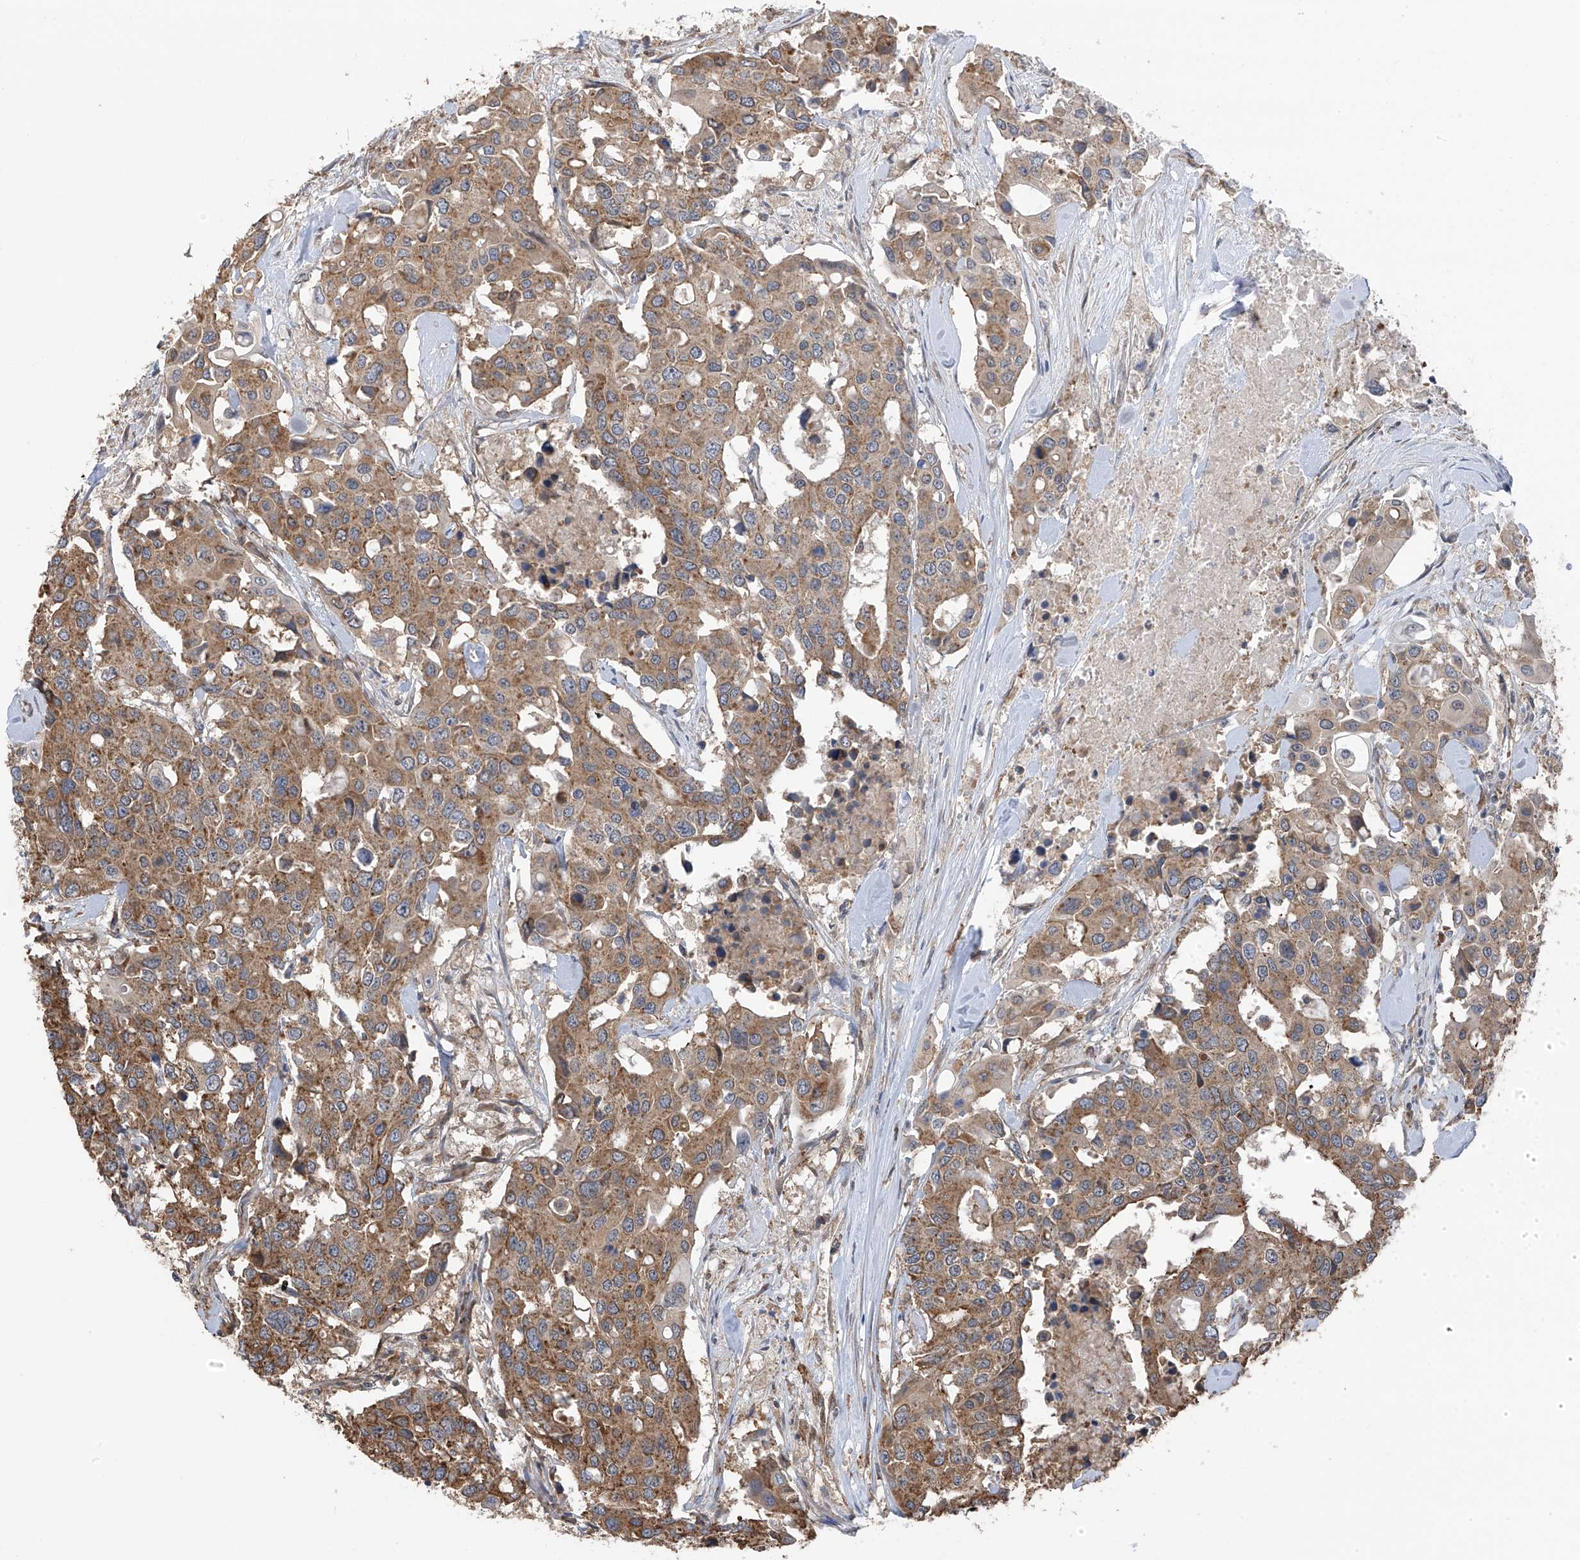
{"staining": {"intensity": "moderate", "quantity": ">75%", "location": "cytoplasmic/membranous"}, "tissue": "colorectal cancer", "cell_type": "Tumor cells", "image_type": "cancer", "snomed": [{"axis": "morphology", "description": "Adenocarcinoma, NOS"}, {"axis": "topography", "description": "Colon"}], "caption": "Protein expression analysis of colorectal cancer (adenocarcinoma) exhibits moderate cytoplasmic/membranous positivity in about >75% of tumor cells. (DAB IHC, brown staining for protein, blue staining for nuclei).", "gene": "ZNF189", "patient": {"sex": "male", "age": 77}}